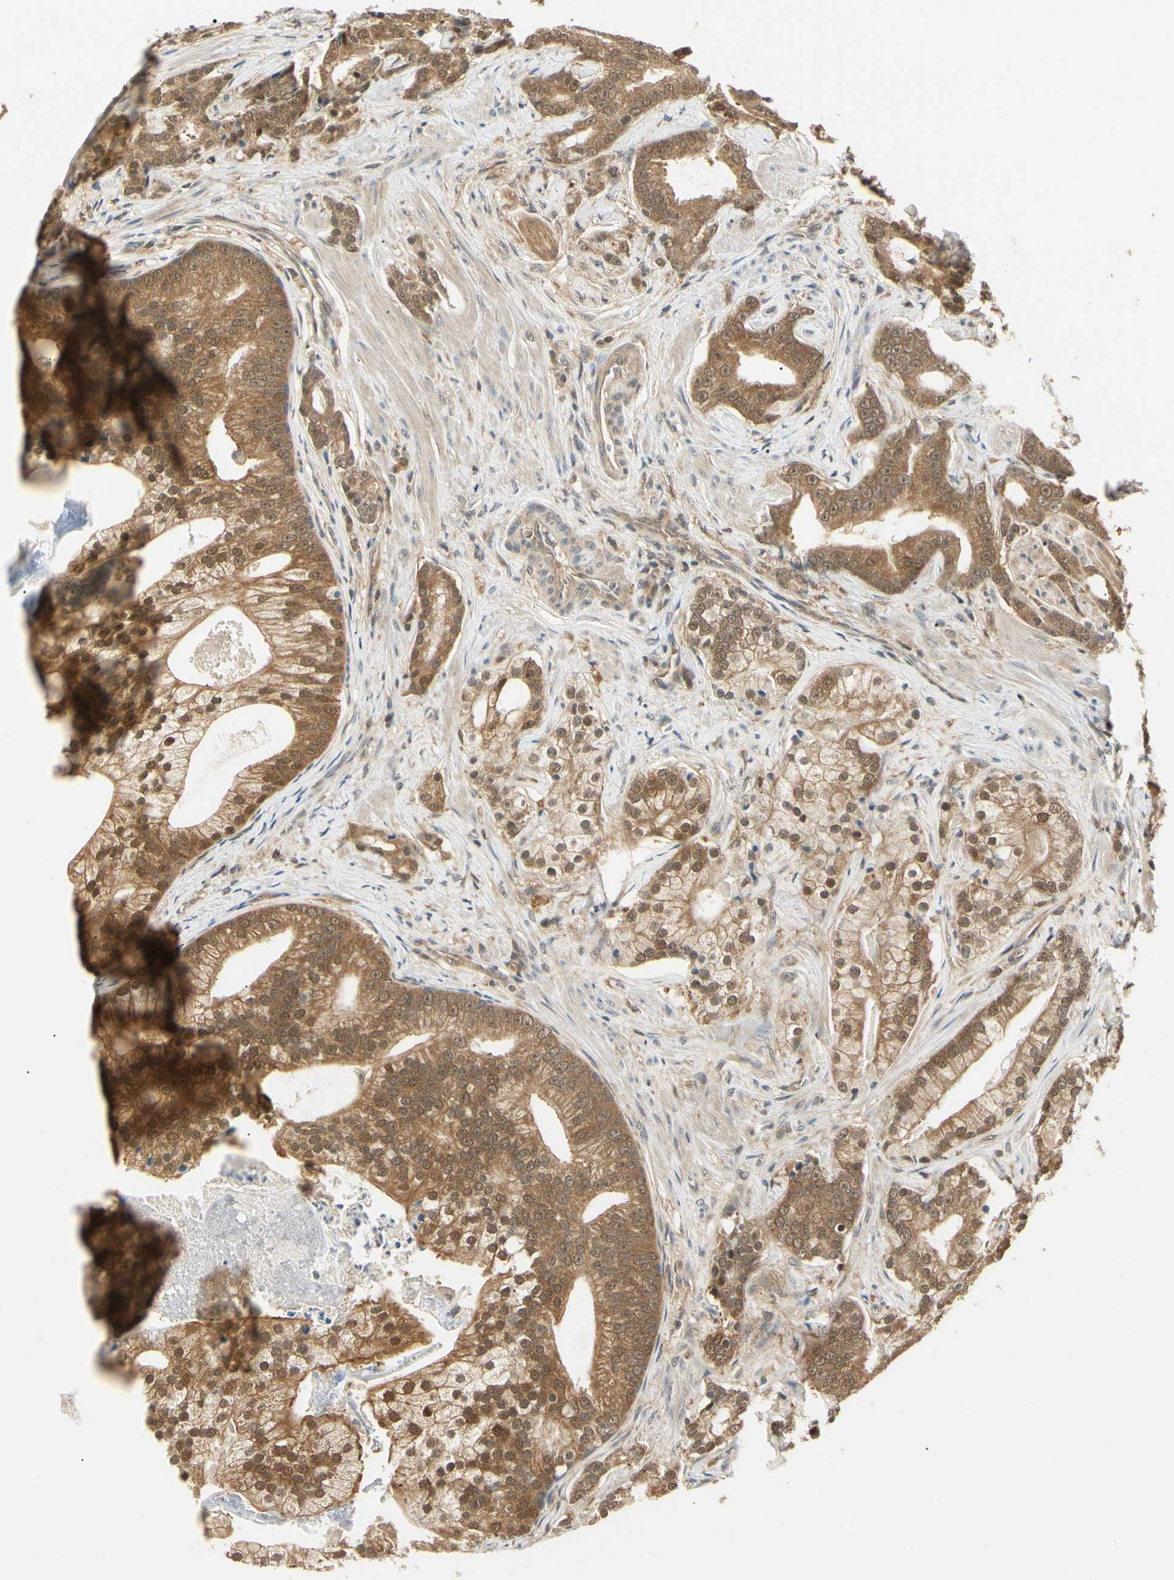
{"staining": {"intensity": "moderate", "quantity": ">75%", "location": "cytoplasmic/membranous,nuclear"}, "tissue": "prostate cancer", "cell_type": "Tumor cells", "image_type": "cancer", "snomed": [{"axis": "morphology", "description": "Adenocarcinoma, Low grade"}, {"axis": "topography", "description": "Prostate"}], "caption": "Brown immunohistochemical staining in human prostate cancer exhibits moderate cytoplasmic/membranous and nuclear positivity in approximately >75% of tumor cells. (DAB (3,3'-diaminobenzidine) IHC with brightfield microscopy, high magnification).", "gene": "UBE2Z", "patient": {"sex": "male", "age": 58}}